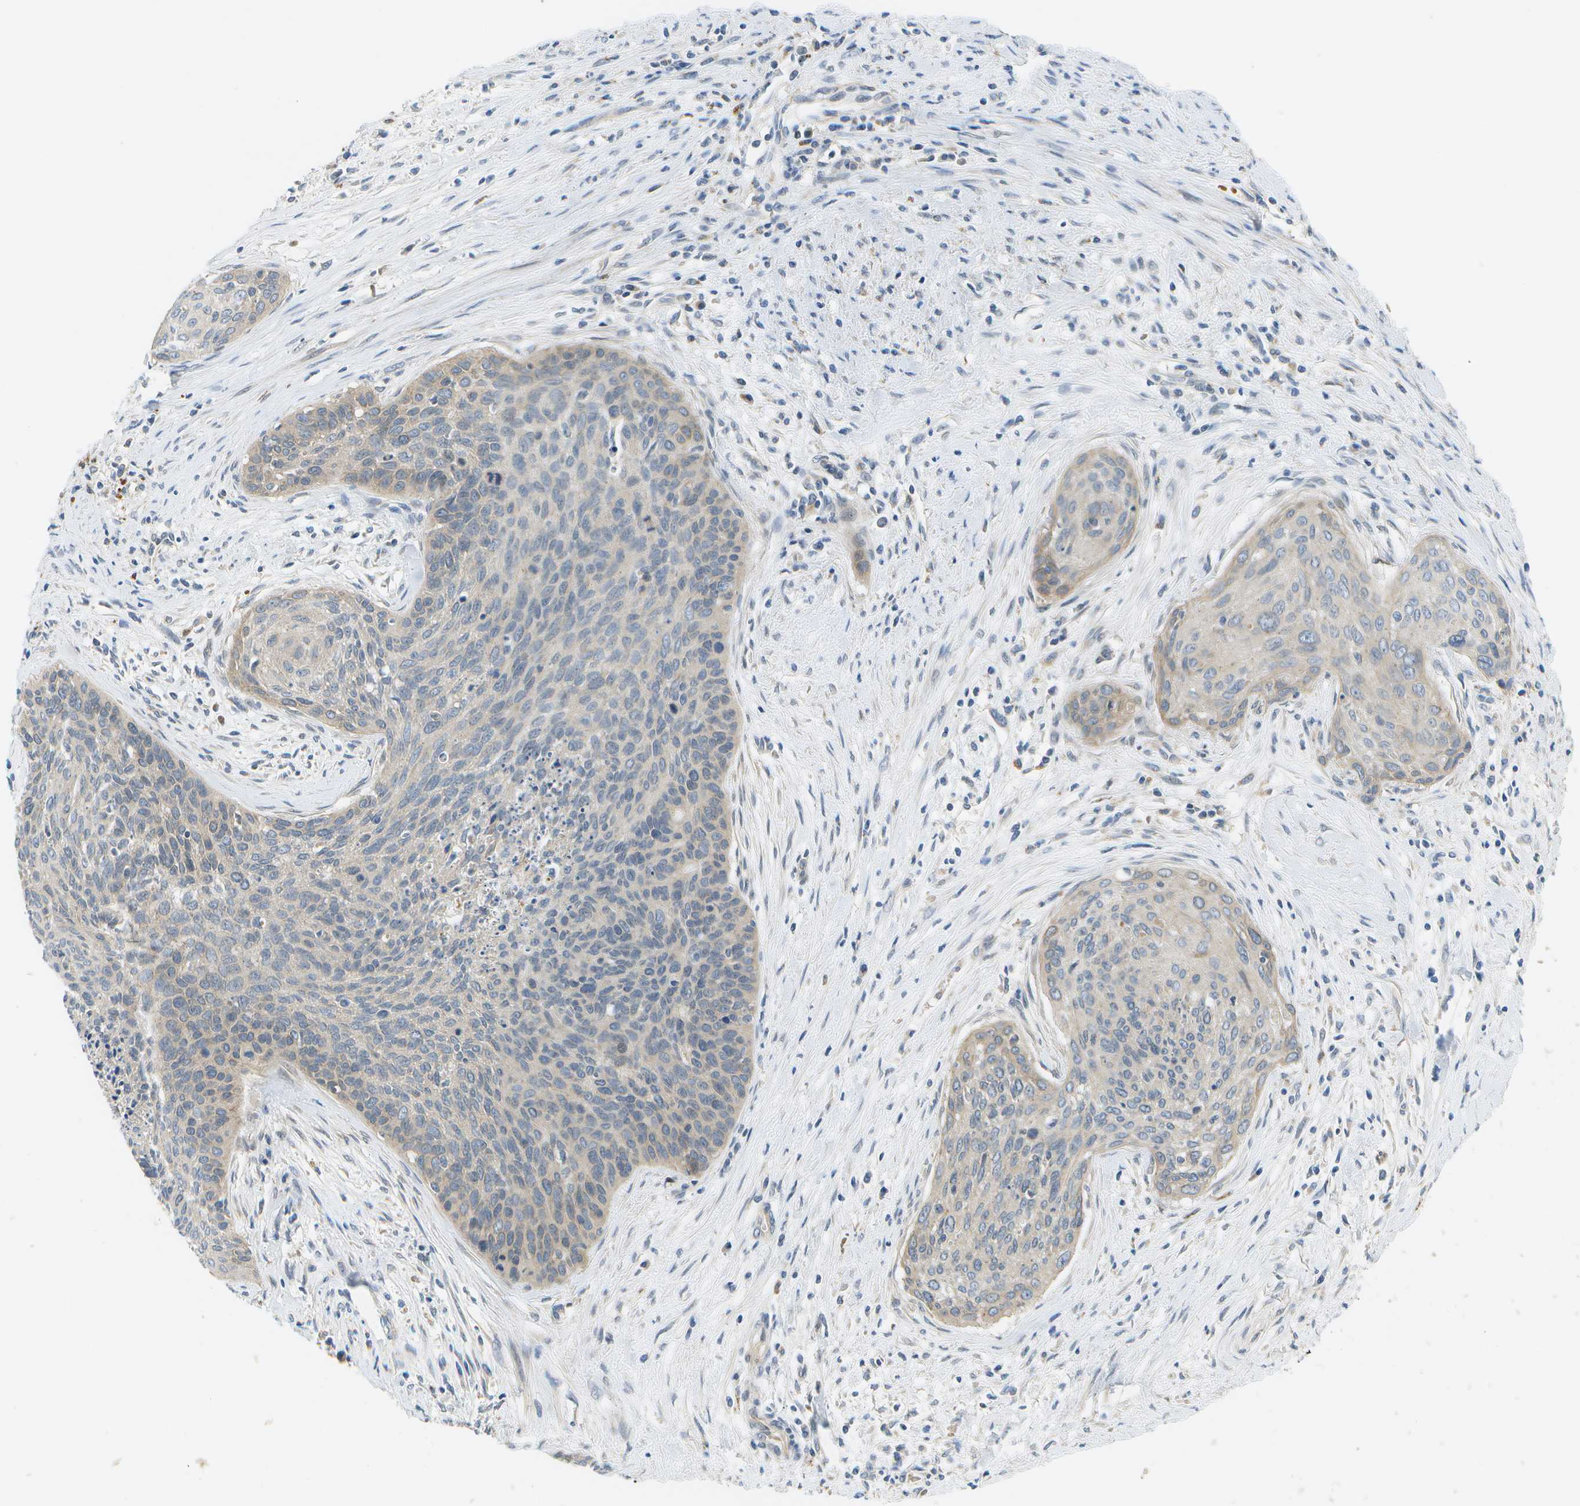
{"staining": {"intensity": "negative", "quantity": "none", "location": "none"}, "tissue": "cervical cancer", "cell_type": "Tumor cells", "image_type": "cancer", "snomed": [{"axis": "morphology", "description": "Squamous cell carcinoma, NOS"}, {"axis": "topography", "description": "Cervix"}], "caption": "An image of human squamous cell carcinoma (cervical) is negative for staining in tumor cells. Nuclei are stained in blue.", "gene": "SLC25A20", "patient": {"sex": "female", "age": 55}}